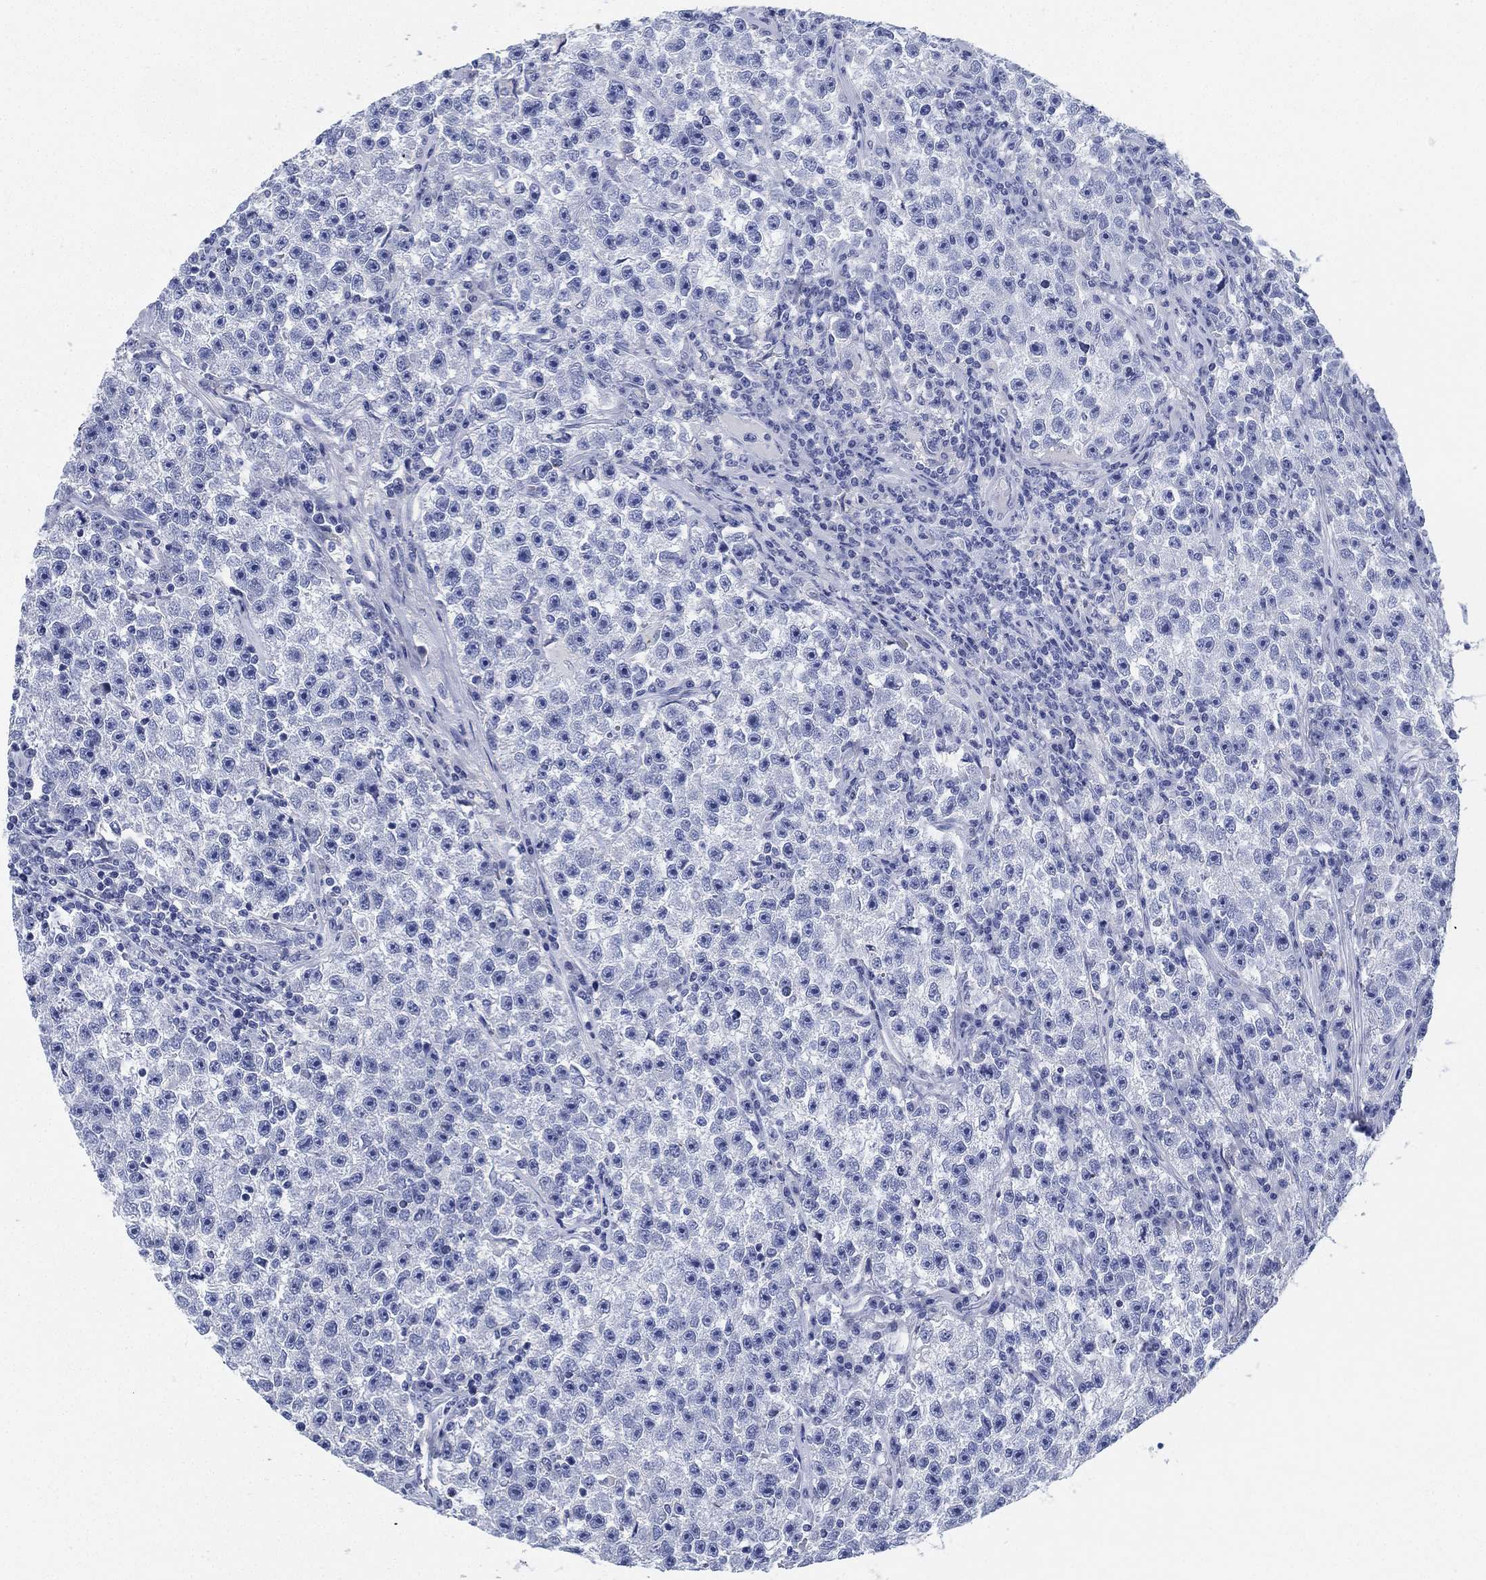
{"staining": {"intensity": "negative", "quantity": "none", "location": "none"}, "tissue": "testis cancer", "cell_type": "Tumor cells", "image_type": "cancer", "snomed": [{"axis": "morphology", "description": "Seminoma, NOS"}, {"axis": "topography", "description": "Testis"}], "caption": "The immunohistochemistry (IHC) micrograph has no significant expression in tumor cells of testis seminoma tissue.", "gene": "DEFB121", "patient": {"sex": "male", "age": 22}}